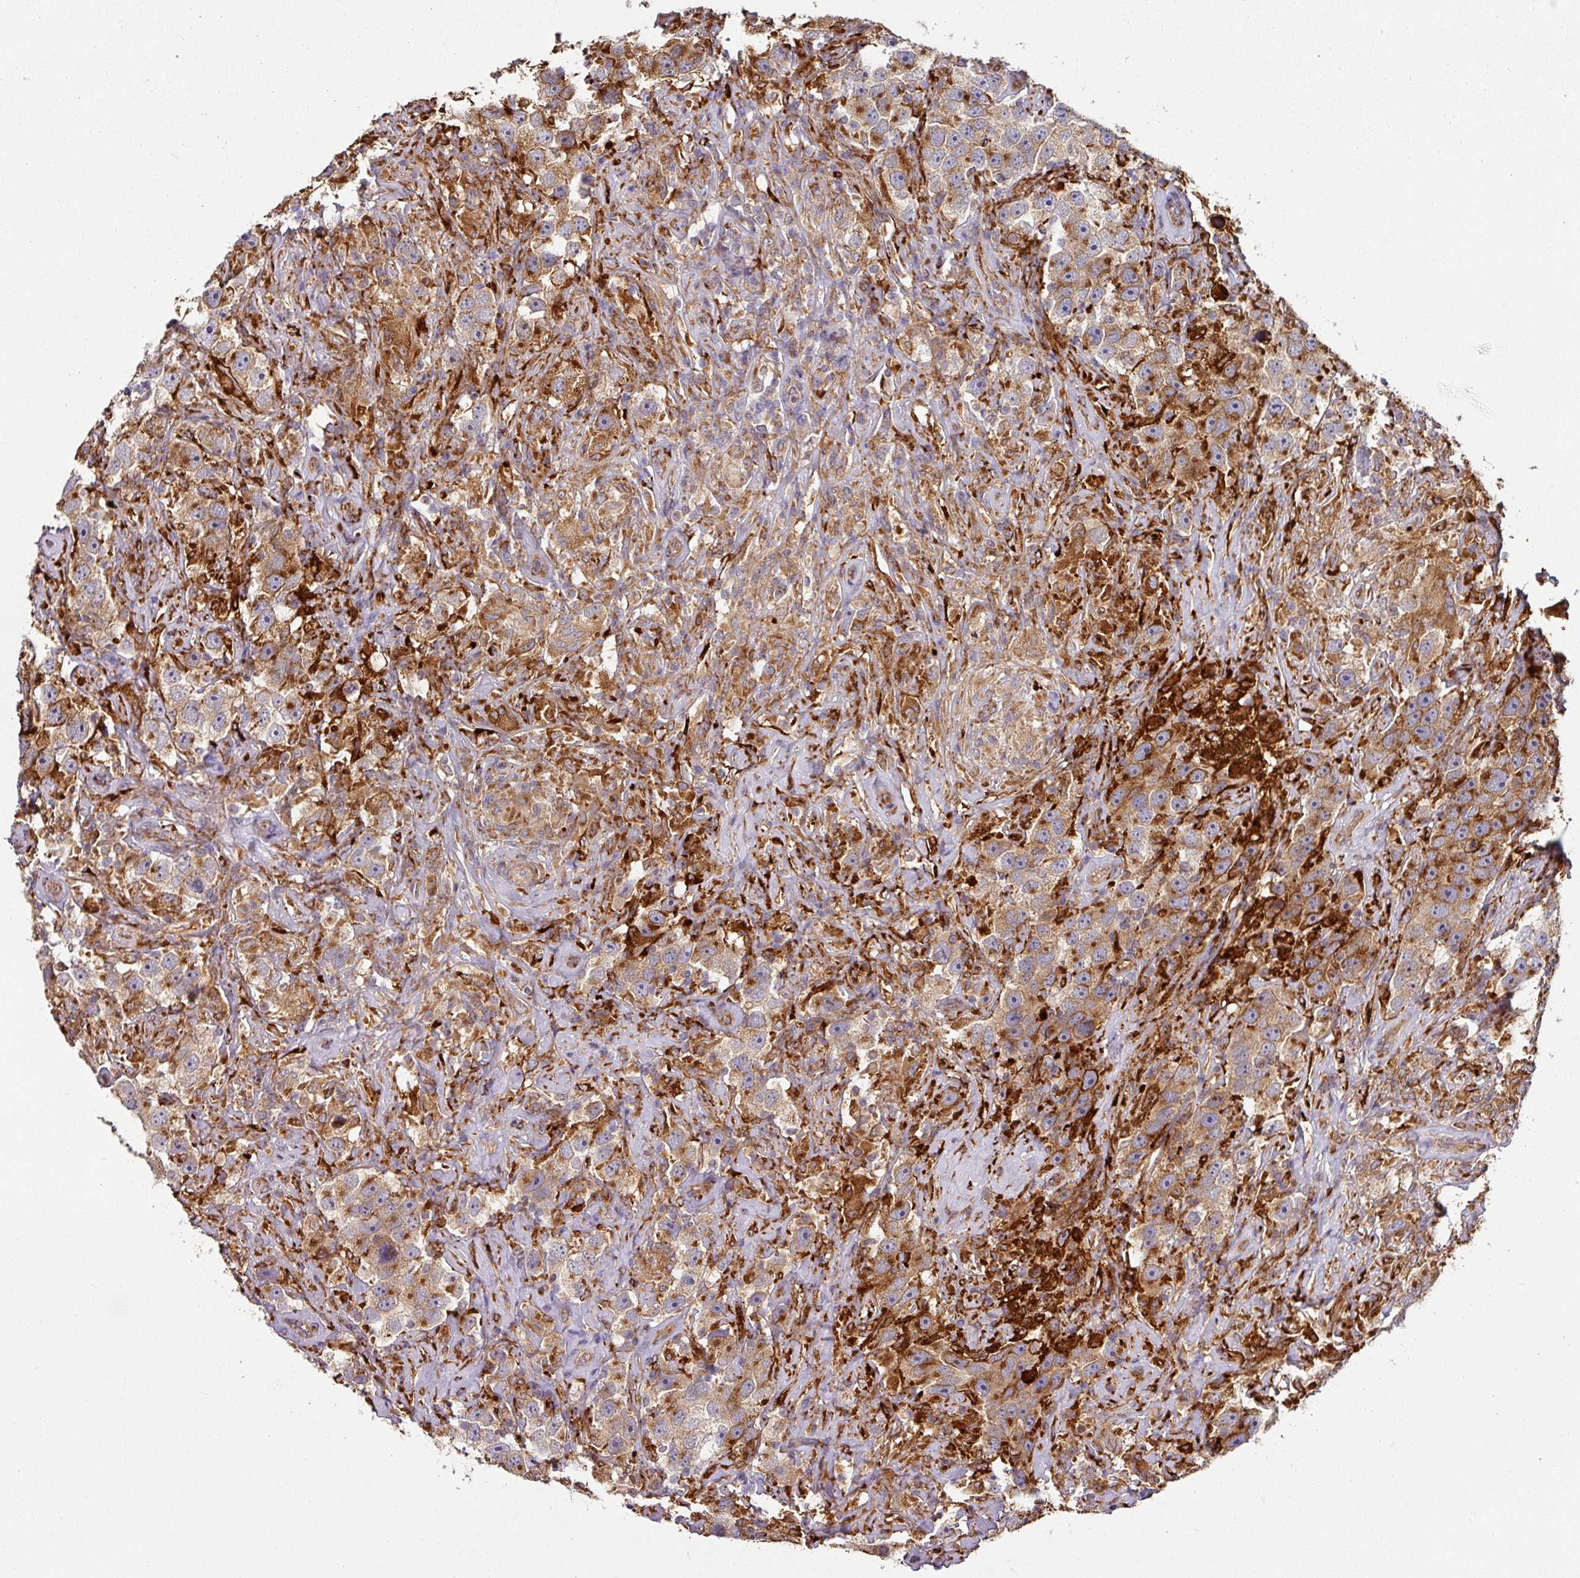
{"staining": {"intensity": "moderate", "quantity": ">75%", "location": "cytoplasmic/membranous"}, "tissue": "testis cancer", "cell_type": "Tumor cells", "image_type": "cancer", "snomed": [{"axis": "morphology", "description": "Seminoma, NOS"}, {"axis": "topography", "description": "Testis"}], "caption": "Immunohistochemical staining of human testis seminoma displays medium levels of moderate cytoplasmic/membranous expression in approximately >75% of tumor cells.", "gene": "ZNF268", "patient": {"sex": "male", "age": 49}}